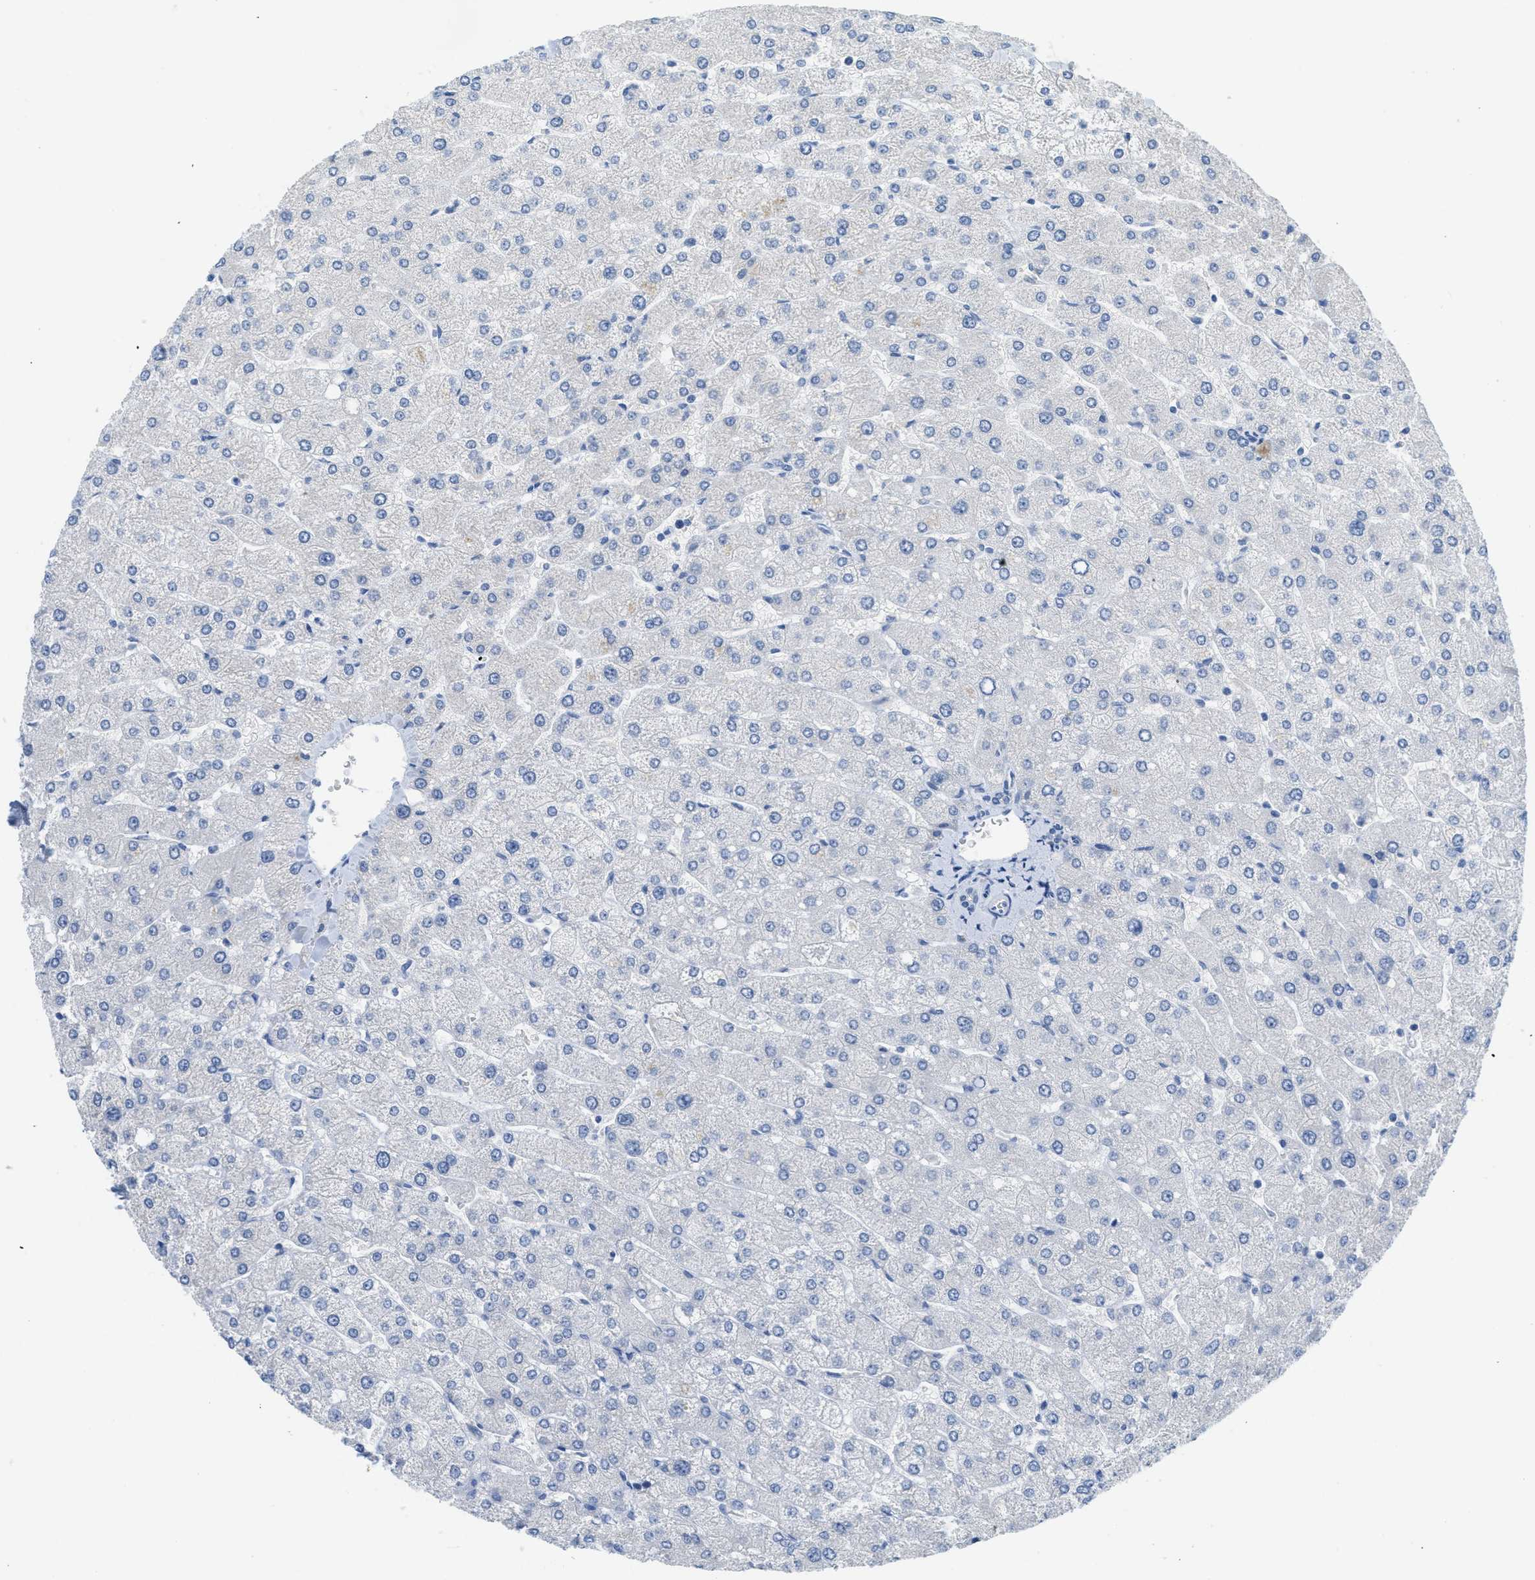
{"staining": {"intensity": "negative", "quantity": "none", "location": "none"}, "tissue": "liver", "cell_type": "Cholangiocytes", "image_type": "normal", "snomed": [{"axis": "morphology", "description": "Normal tissue, NOS"}, {"axis": "topography", "description": "Liver"}], "caption": "IHC image of normal liver stained for a protein (brown), which demonstrates no expression in cholangiocytes.", "gene": "HSF2", "patient": {"sex": "male", "age": 55}}